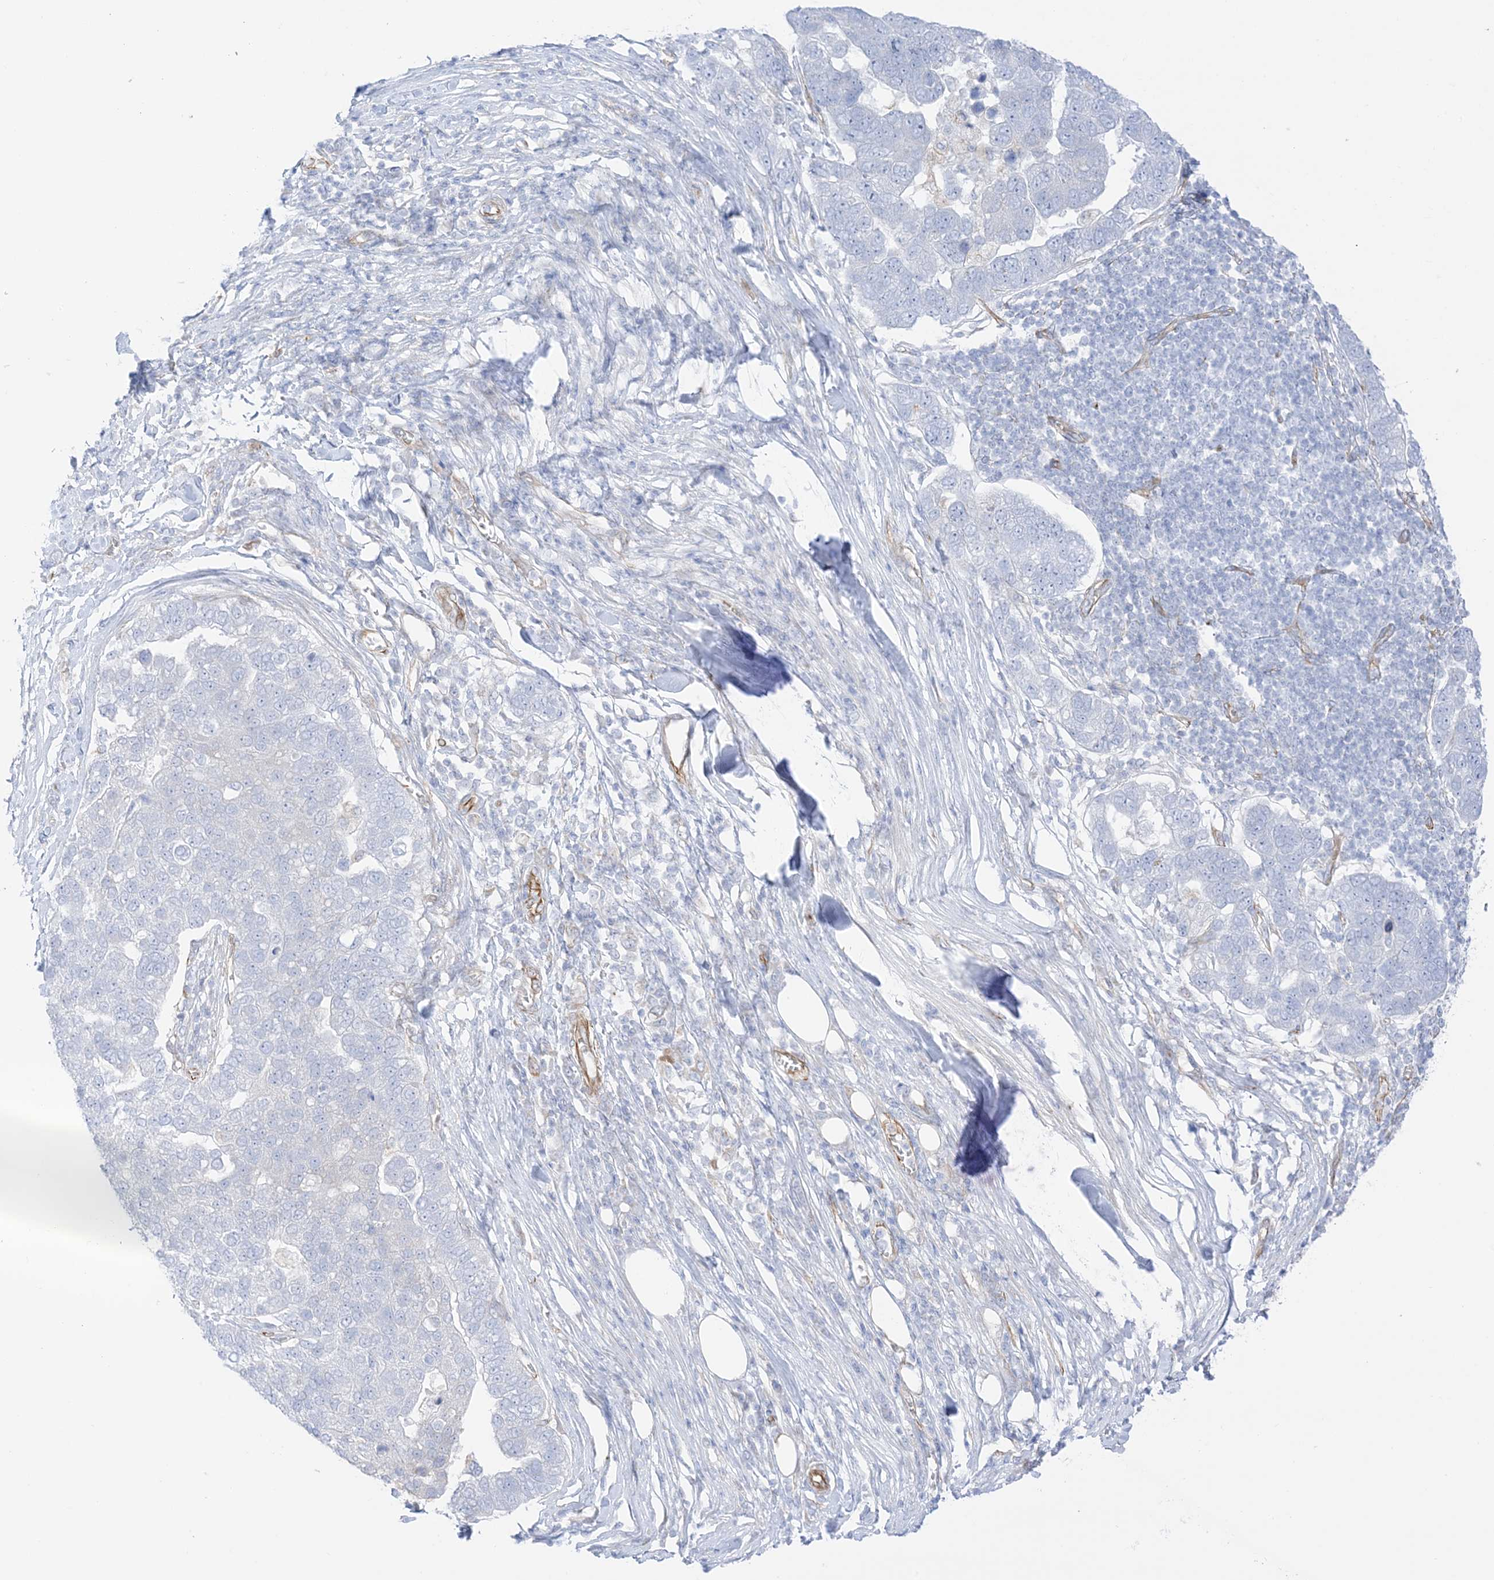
{"staining": {"intensity": "negative", "quantity": "none", "location": "none"}, "tissue": "pancreatic cancer", "cell_type": "Tumor cells", "image_type": "cancer", "snomed": [{"axis": "morphology", "description": "Adenocarcinoma, NOS"}, {"axis": "topography", "description": "Pancreas"}], "caption": "Tumor cells are negative for brown protein staining in adenocarcinoma (pancreatic).", "gene": "PID1", "patient": {"sex": "female", "age": 61}}